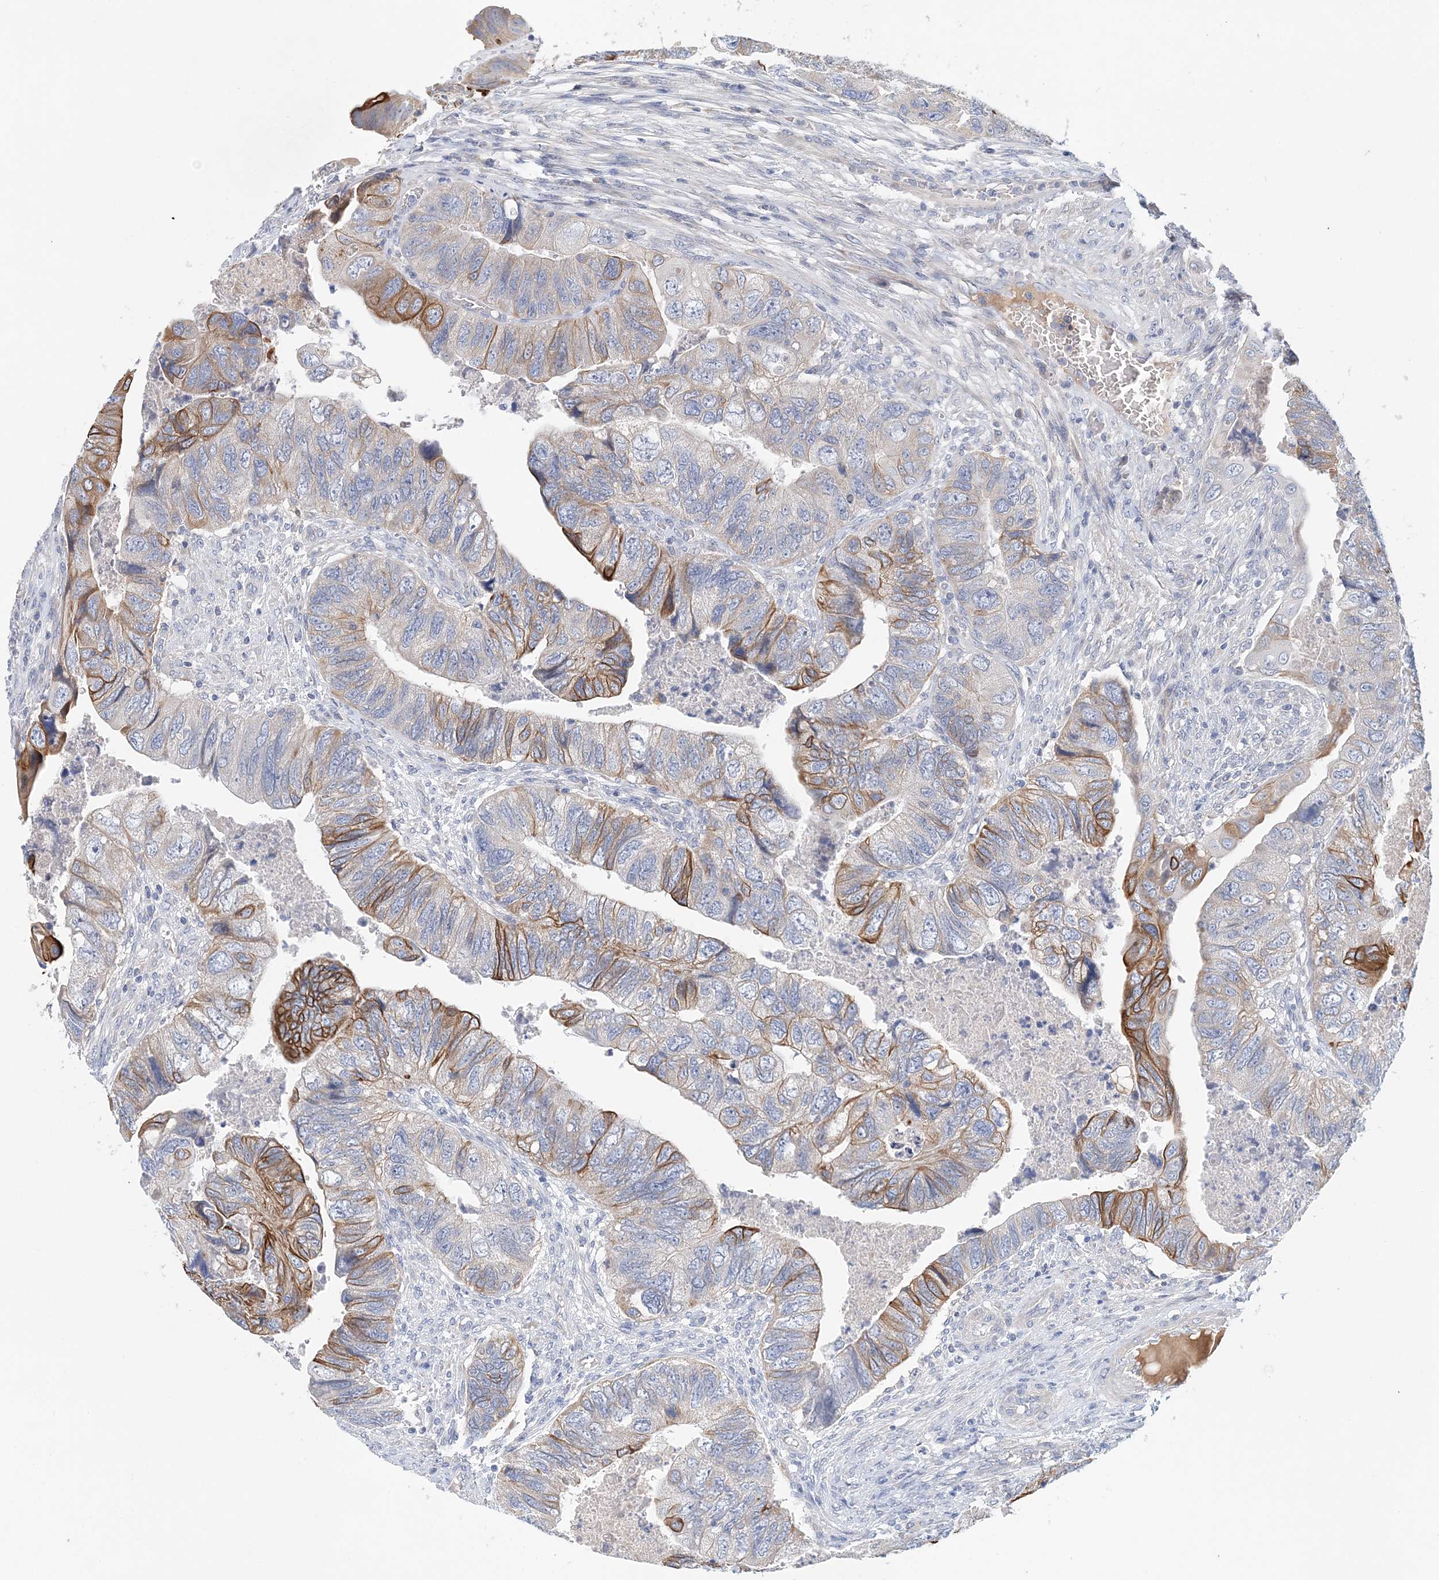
{"staining": {"intensity": "moderate", "quantity": "25%-75%", "location": "cytoplasmic/membranous"}, "tissue": "colorectal cancer", "cell_type": "Tumor cells", "image_type": "cancer", "snomed": [{"axis": "morphology", "description": "Adenocarcinoma, NOS"}, {"axis": "topography", "description": "Rectum"}], "caption": "A histopathology image showing moderate cytoplasmic/membranous expression in approximately 25%-75% of tumor cells in colorectal cancer (adenocarcinoma), as visualized by brown immunohistochemical staining.", "gene": "LRRIQ4", "patient": {"sex": "male", "age": 63}}